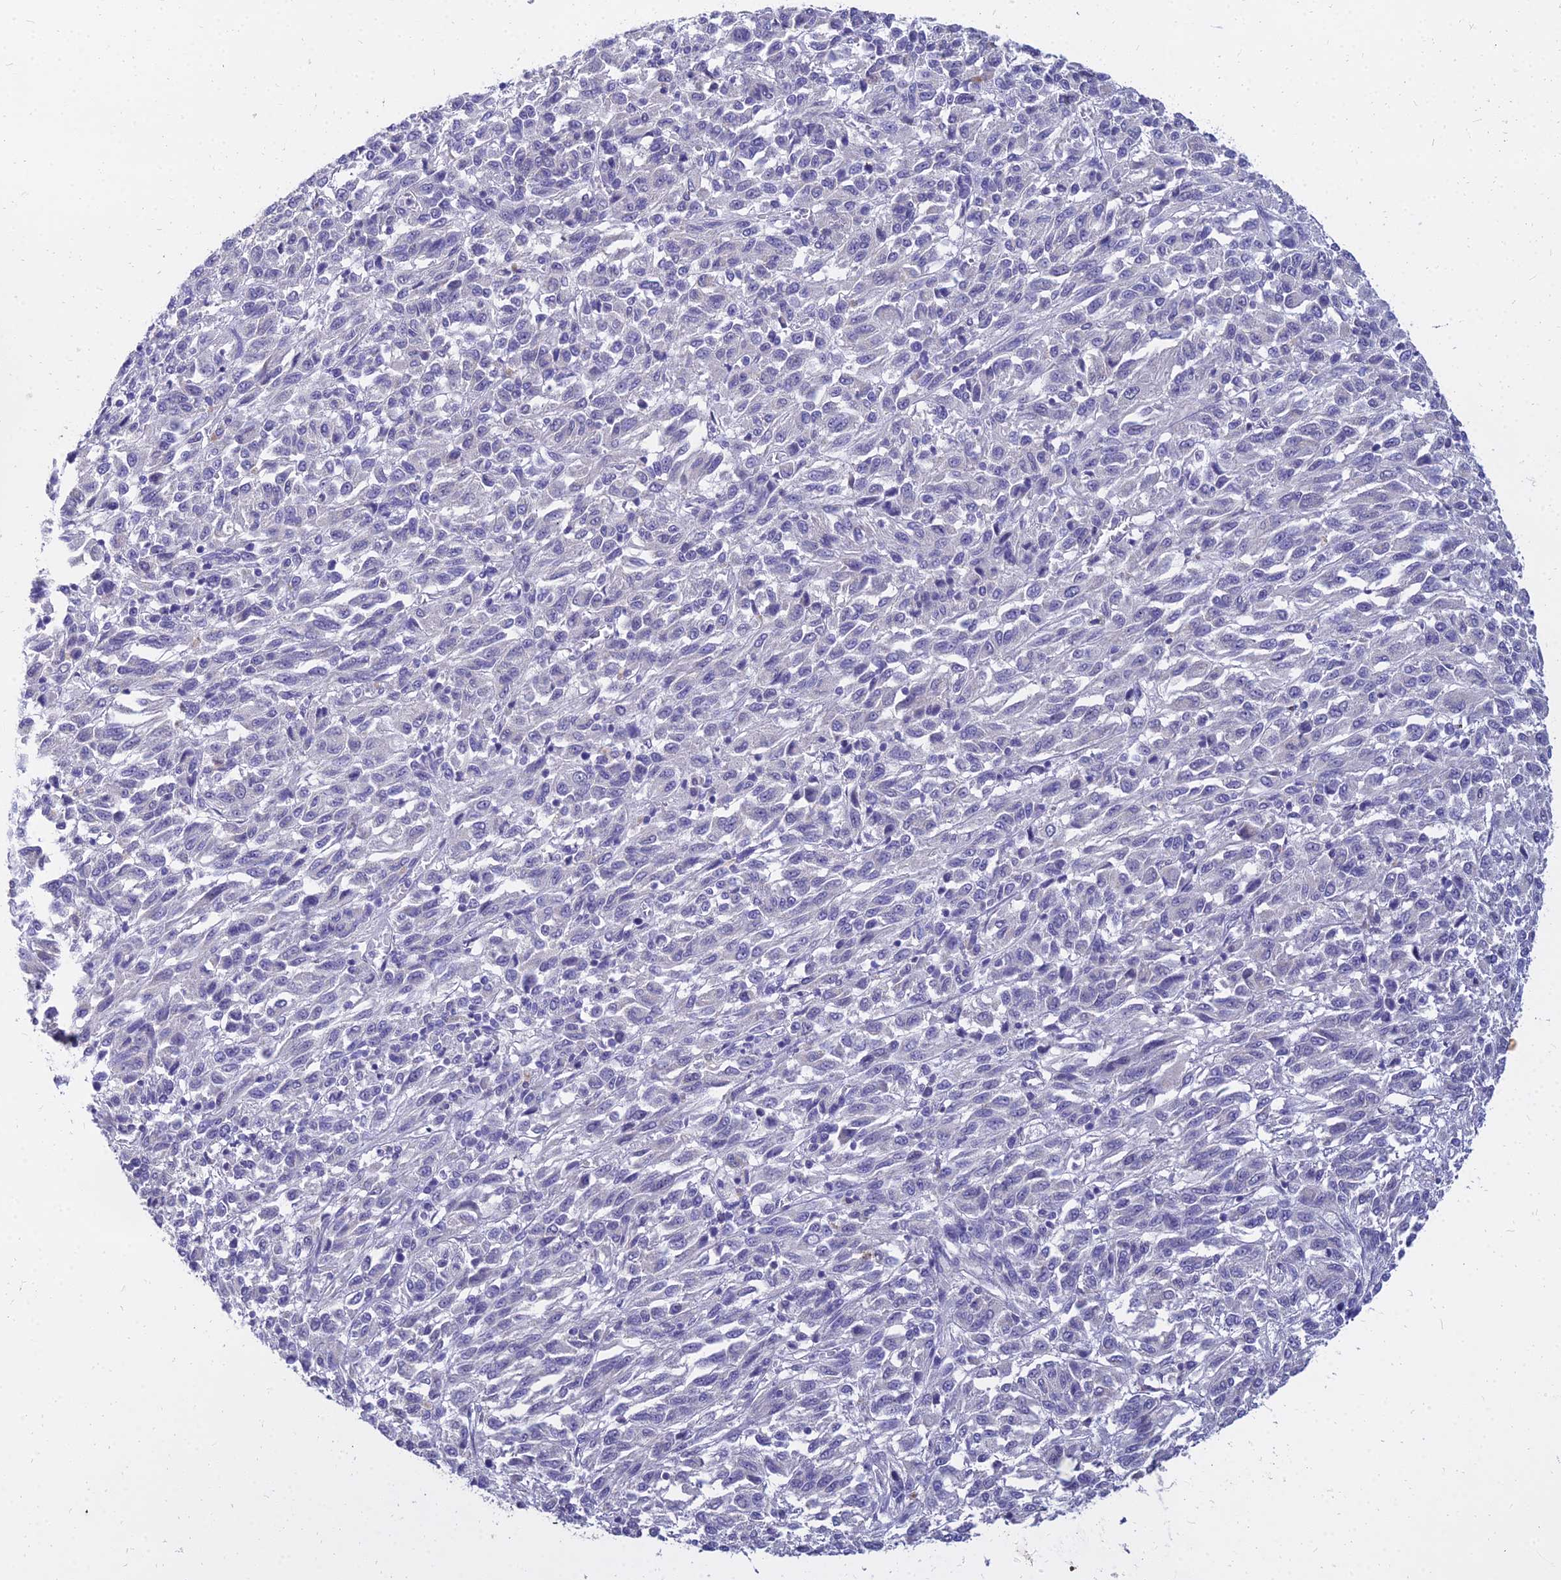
{"staining": {"intensity": "negative", "quantity": "none", "location": "none"}, "tissue": "melanoma", "cell_type": "Tumor cells", "image_type": "cancer", "snomed": [{"axis": "morphology", "description": "Malignant melanoma, Metastatic site"}, {"axis": "topography", "description": "Lung"}], "caption": "Immunohistochemistry (IHC) histopathology image of neoplastic tissue: melanoma stained with DAB reveals no significant protein positivity in tumor cells. The staining is performed using DAB brown chromogen with nuclei counter-stained in using hematoxylin.", "gene": "NPY", "patient": {"sex": "male", "age": 64}}